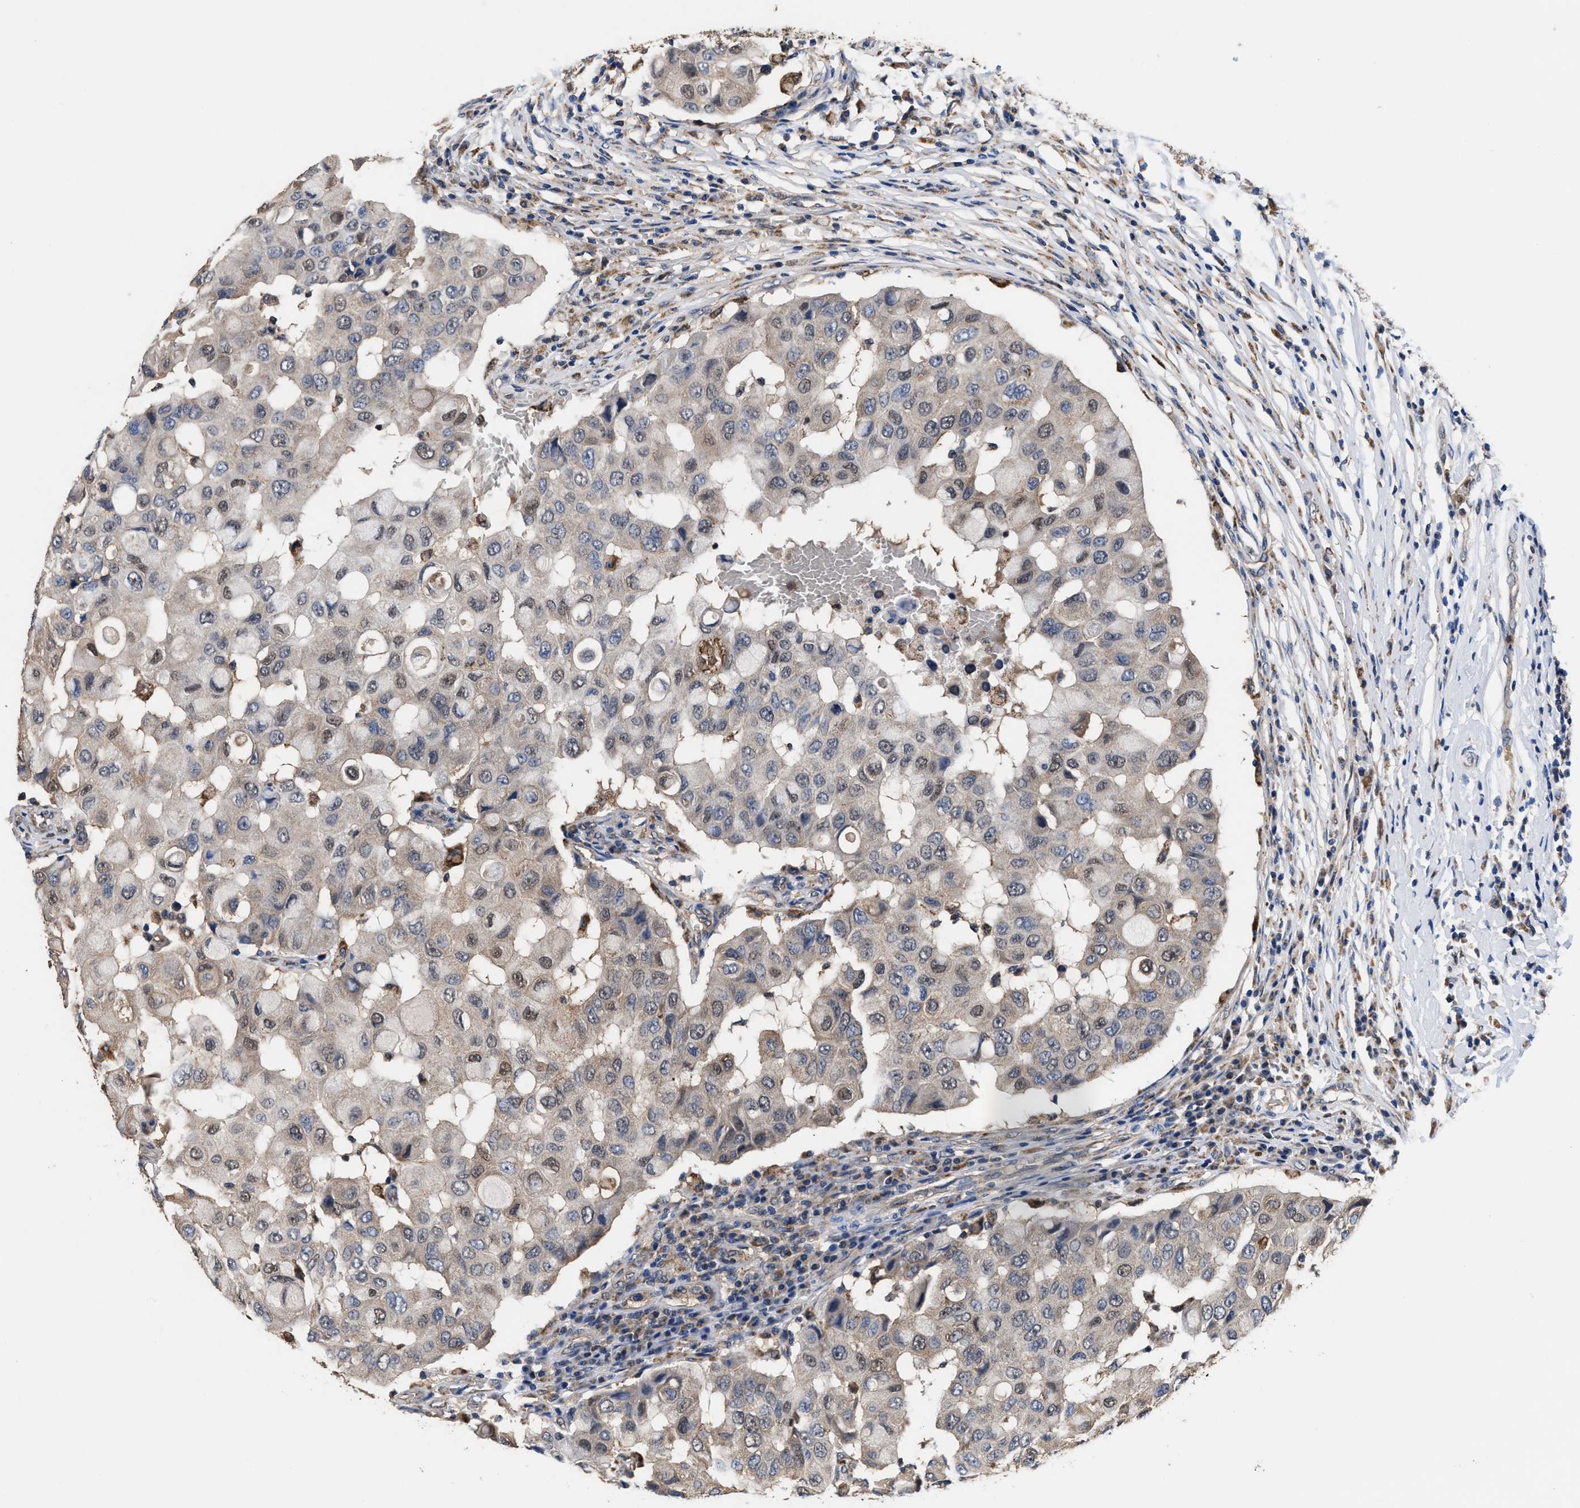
{"staining": {"intensity": "weak", "quantity": "25%-75%", "location": "cytoplasmic/membranous,nuclear"}, "tissue": "breast cancer", "cell_type": "Tumor cells", "image_type": "cancer", "snomed": [{"axis": "morphology", "description": "Duct carcinoma"}, {"axis": "topography", "description": "Breast"}], "caption": "High-magnification brightfield microscopy of breast cancer (infiltrating ductal carcinoma) stained with DAB (brown) and counterstained with hematoxylin (blue). tumor cells exhibit weak cytoplasmic/membranous and nuclear expression is identified in approximately25%-75% of cells.", "gene": "ACLY", "patient": {"sex": "female", "age": 27}}